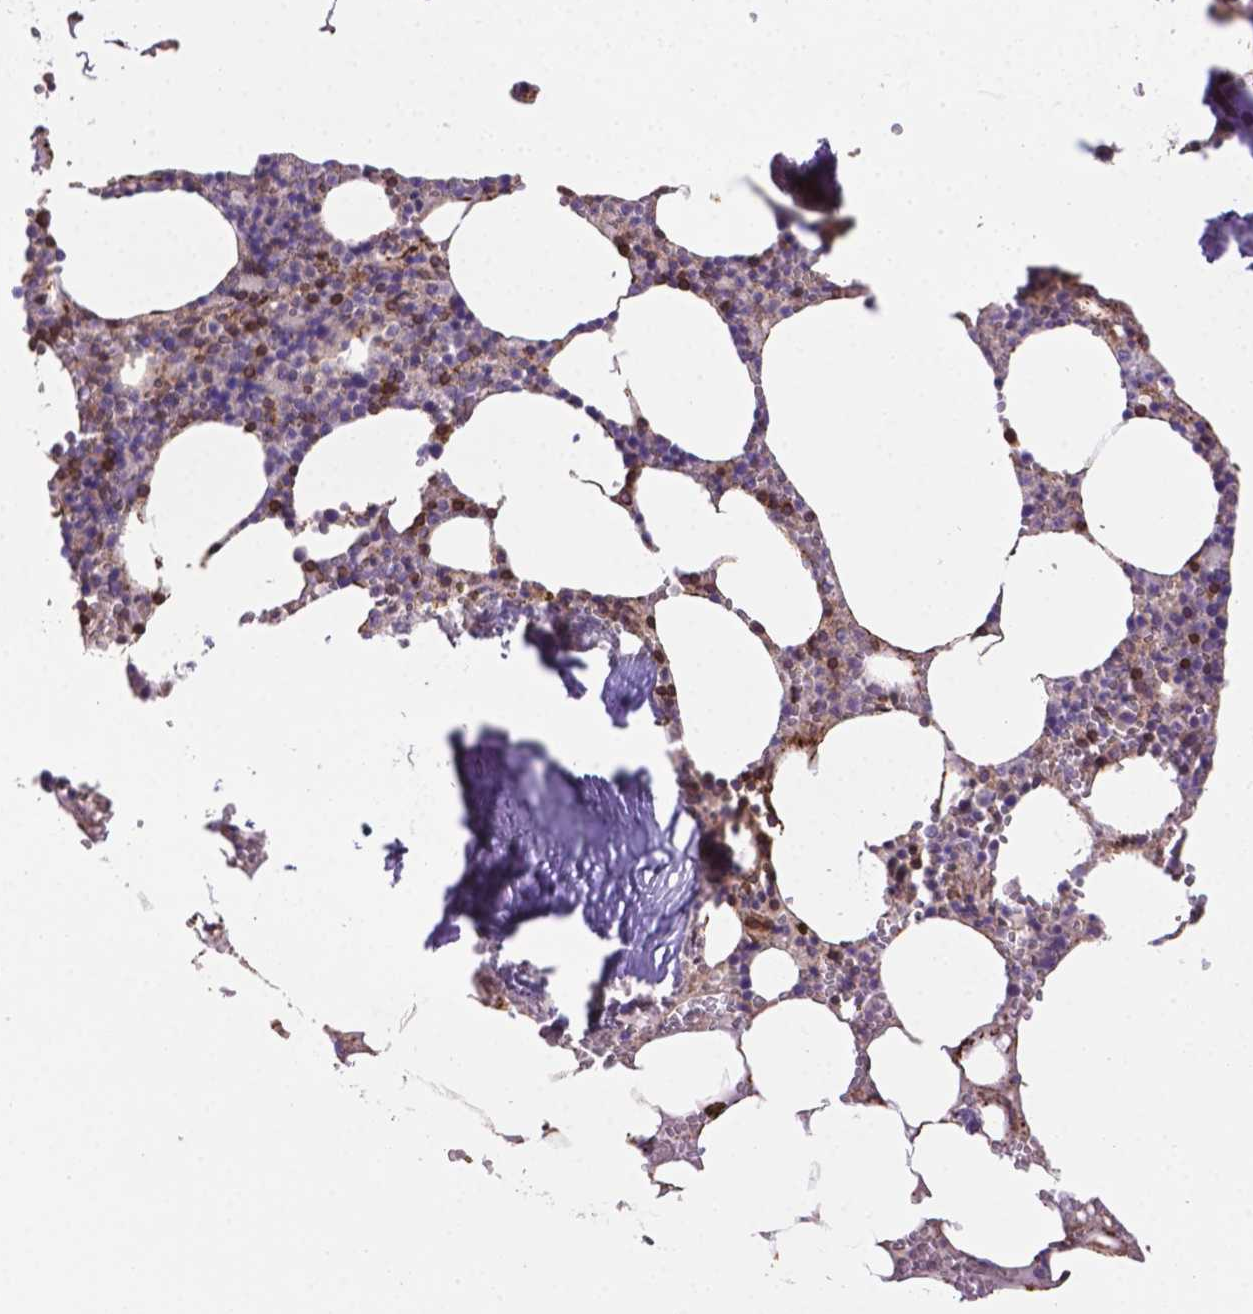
{"staining": {"intensity": "moderate", "quantity": "<25%", "location": "cytoplasmic/membranous,nuclear"}, "tissue": "bone marrow", "cell_type": "Hematopoietic cells", "image_type": "normal", "snomed": [{"axis": "morphology", "description": "Normal tissue, NOS"}, {"axis": "topography", "description": "Bone marrow"}], "caption": "About <25% of hematopoietic cells in unremarkable bone marrow reveal moderate cytoplasmic/membranous,nuclear protein expression as visualized by brown immunohistochemical staining.", "gene": "ACAD10", "patient": {"sex": "male", "age": 54}}